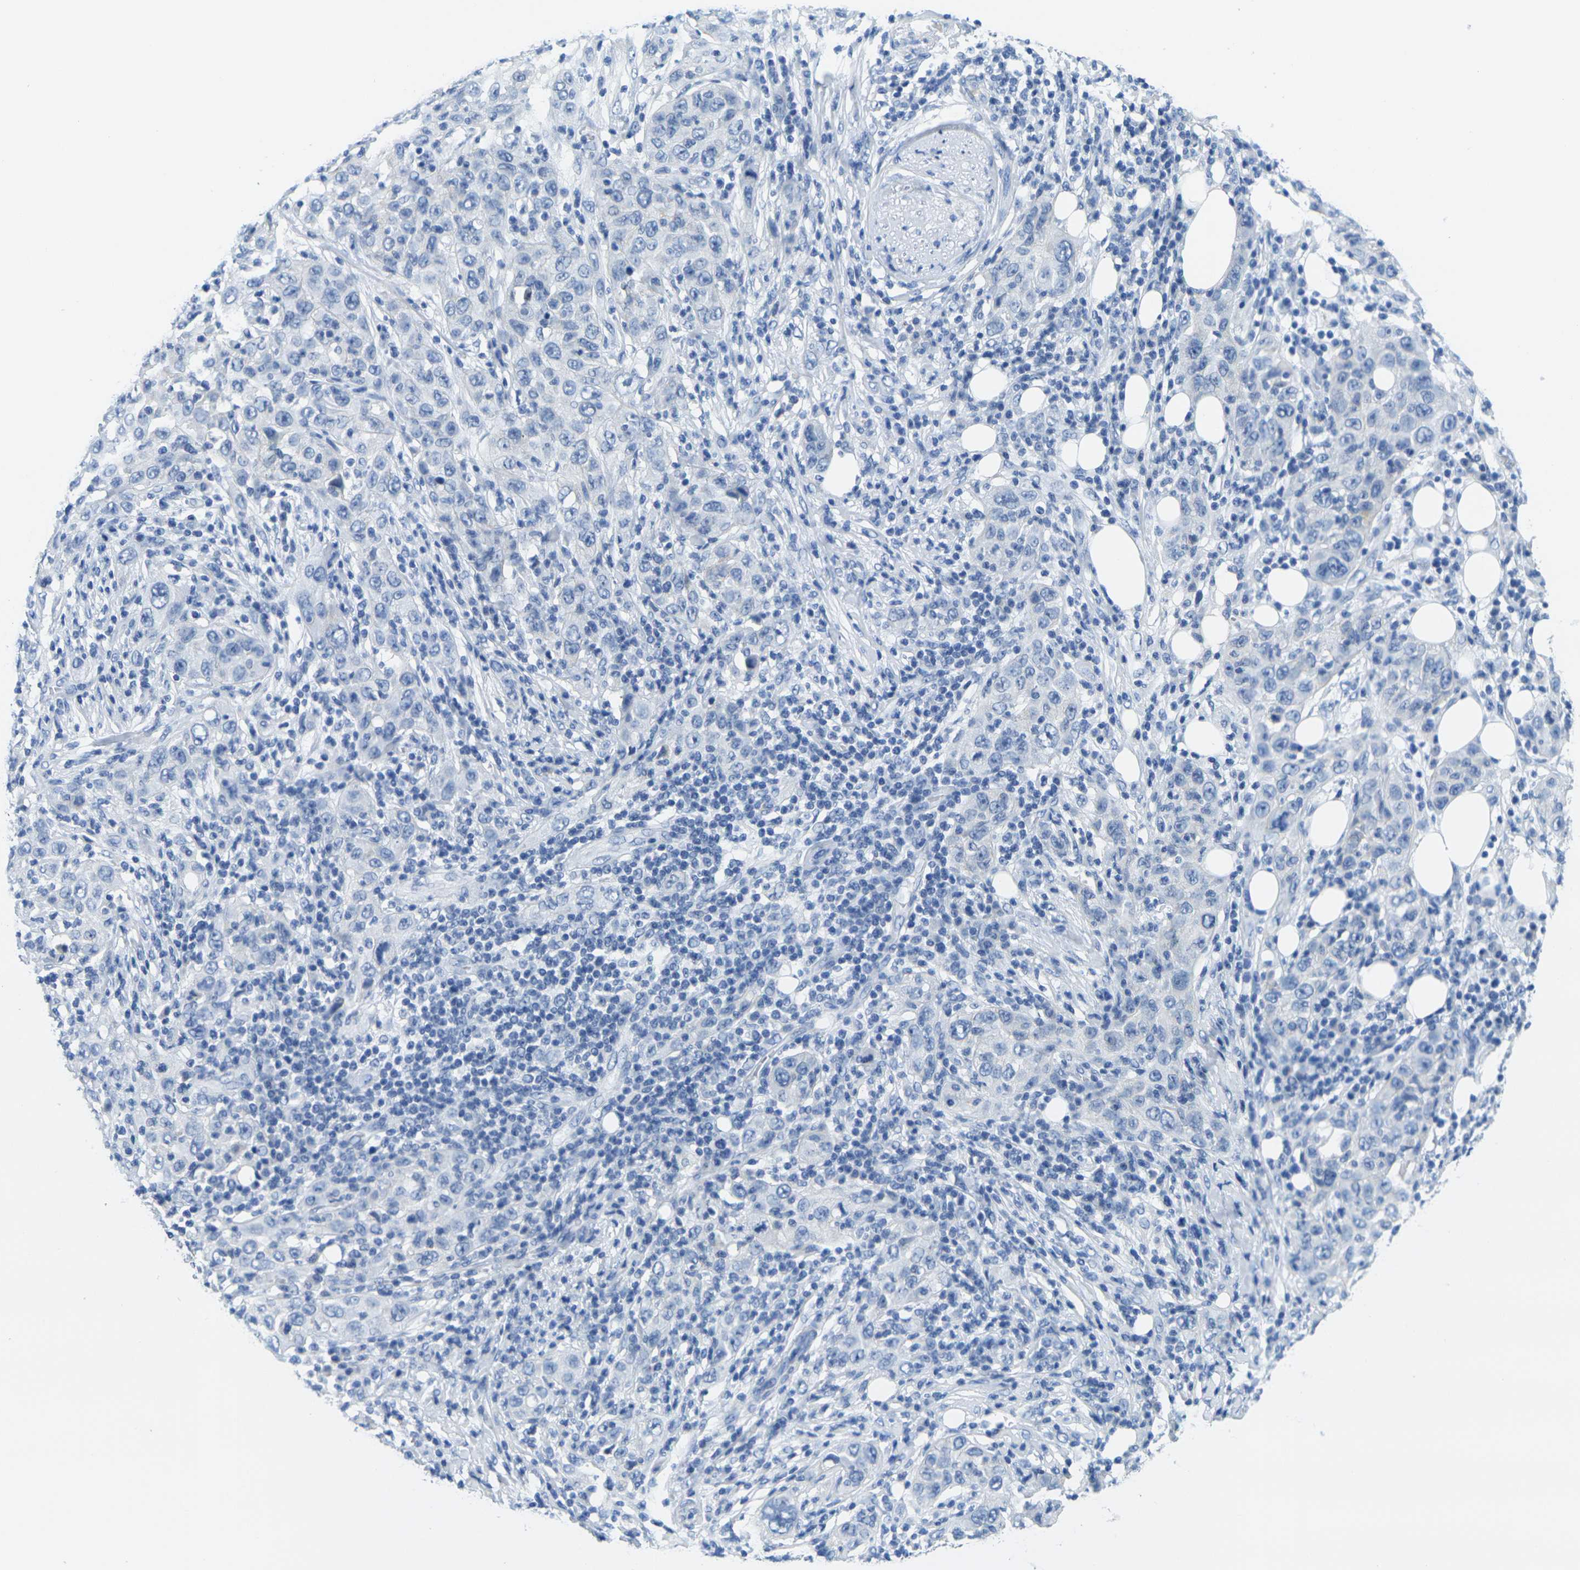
{"staining": {"intensity": "negative", "quantity": "none", "location": "none"}, "tissue": "skin cancer", "cell_type": "Tumor cells", "image_type": "cancer", "snomed": [{"axis": "morphology", "description": "Squamous cell carcinoma, NOS"}, {"axis": "topography", "description": "Skin"}], "caption": "DAB immunohistochemical staining of human skin squamous cell carcinoma shows no significant expression in tumor cells.", "gene": "FAM3D", "patient": {"sex": "female", "age": 88}}